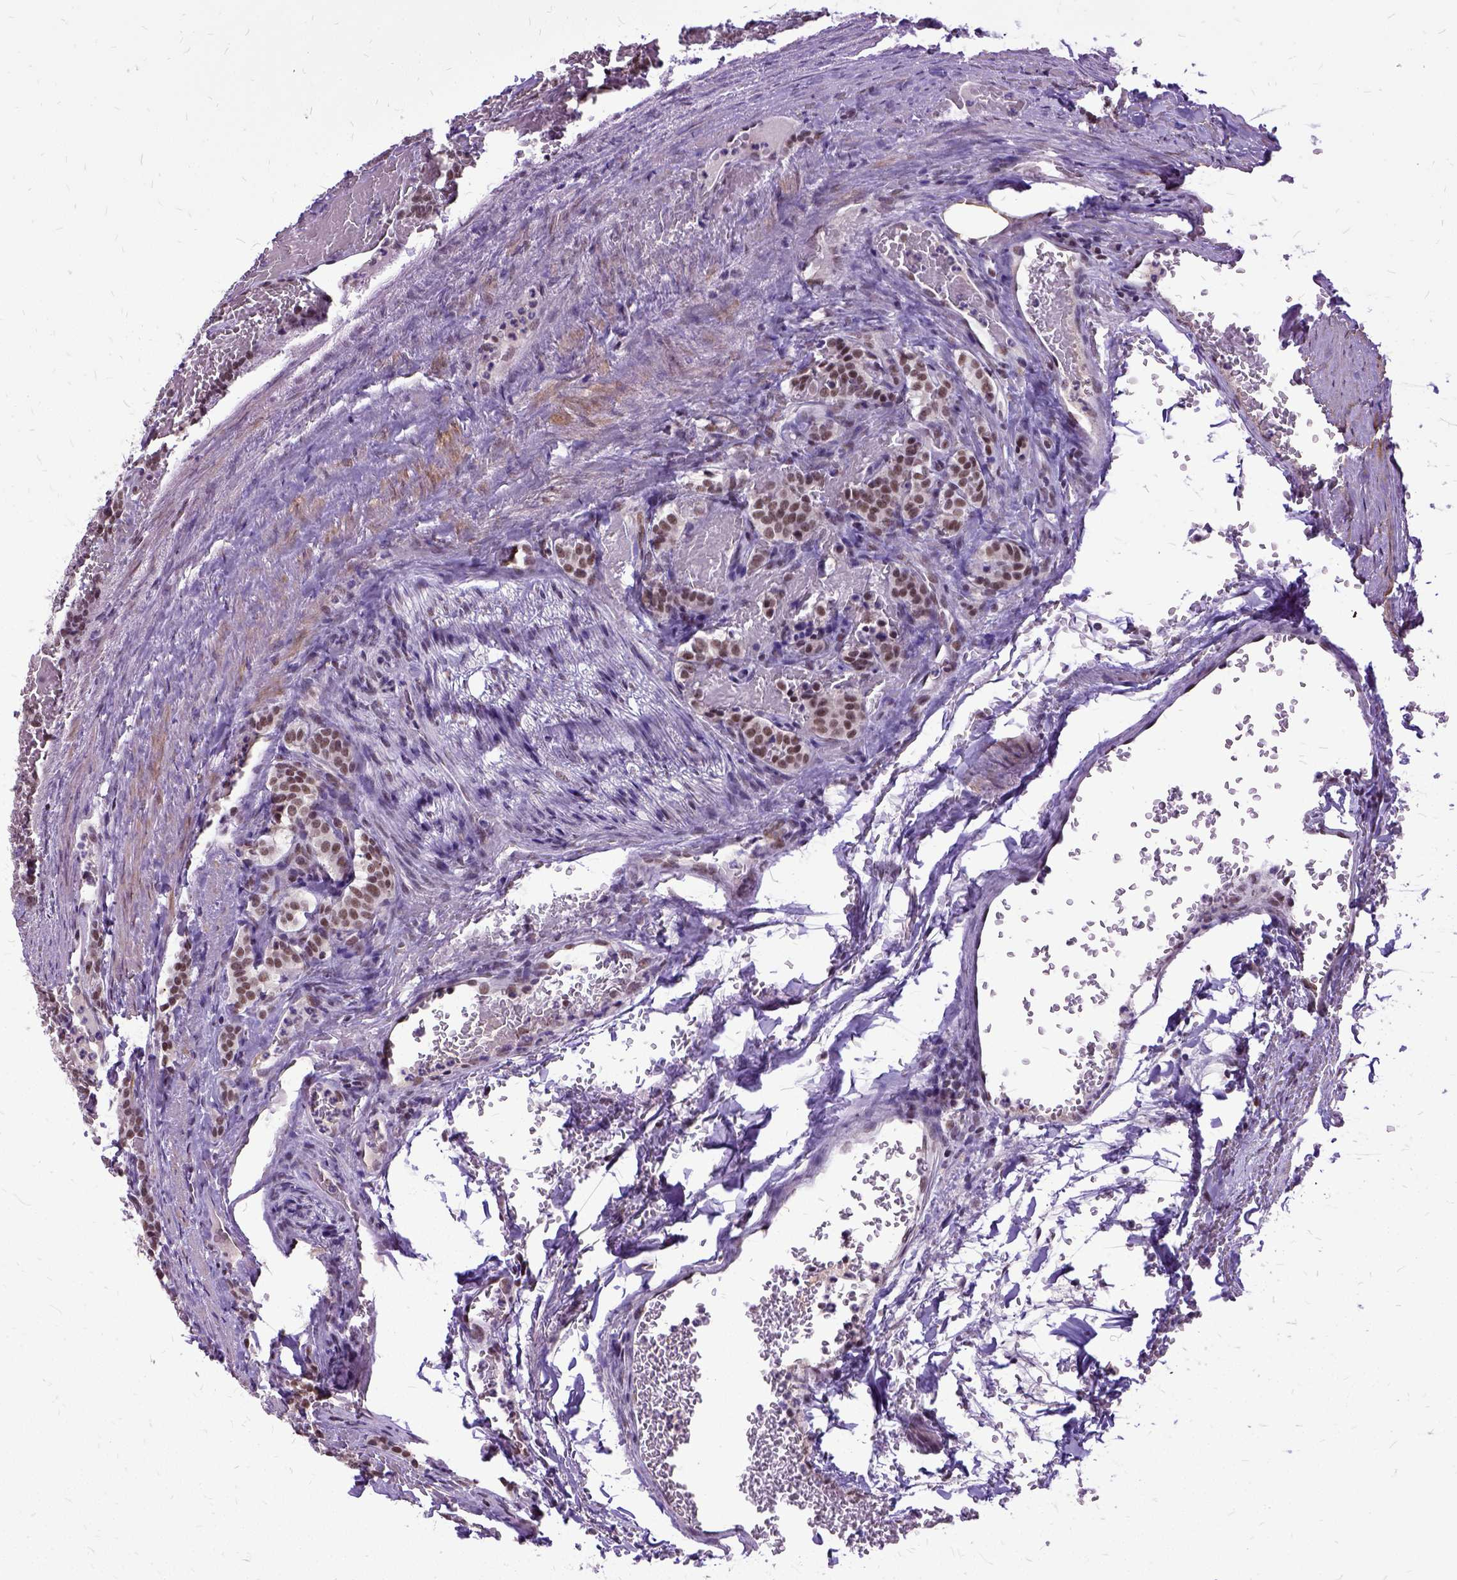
{"staining": {"intensity": "moderate", "quantity": ">75%", "location": "nuclear"}, "tissue": "carcinoid", "cell_type": "Tumor cells", "image_type": "cancer", "snomed": [{"axis": "morphology", "description": "Carcinoid, malignant, NOS"}, {"axis": "topography", "description": "Lung"}], "caption": "Immunohistochemical staining of human carcinoid (malignant) displays medium levels of moderate nuclear positivity in approximately >75% of tumor cells. The staining was performed using DAB, with brown indicating positive protein expression. Nuclei are stained blue with hematoxylin.", "gene": "SETD1A", "patient": {"sex": "female", "age": 46}}